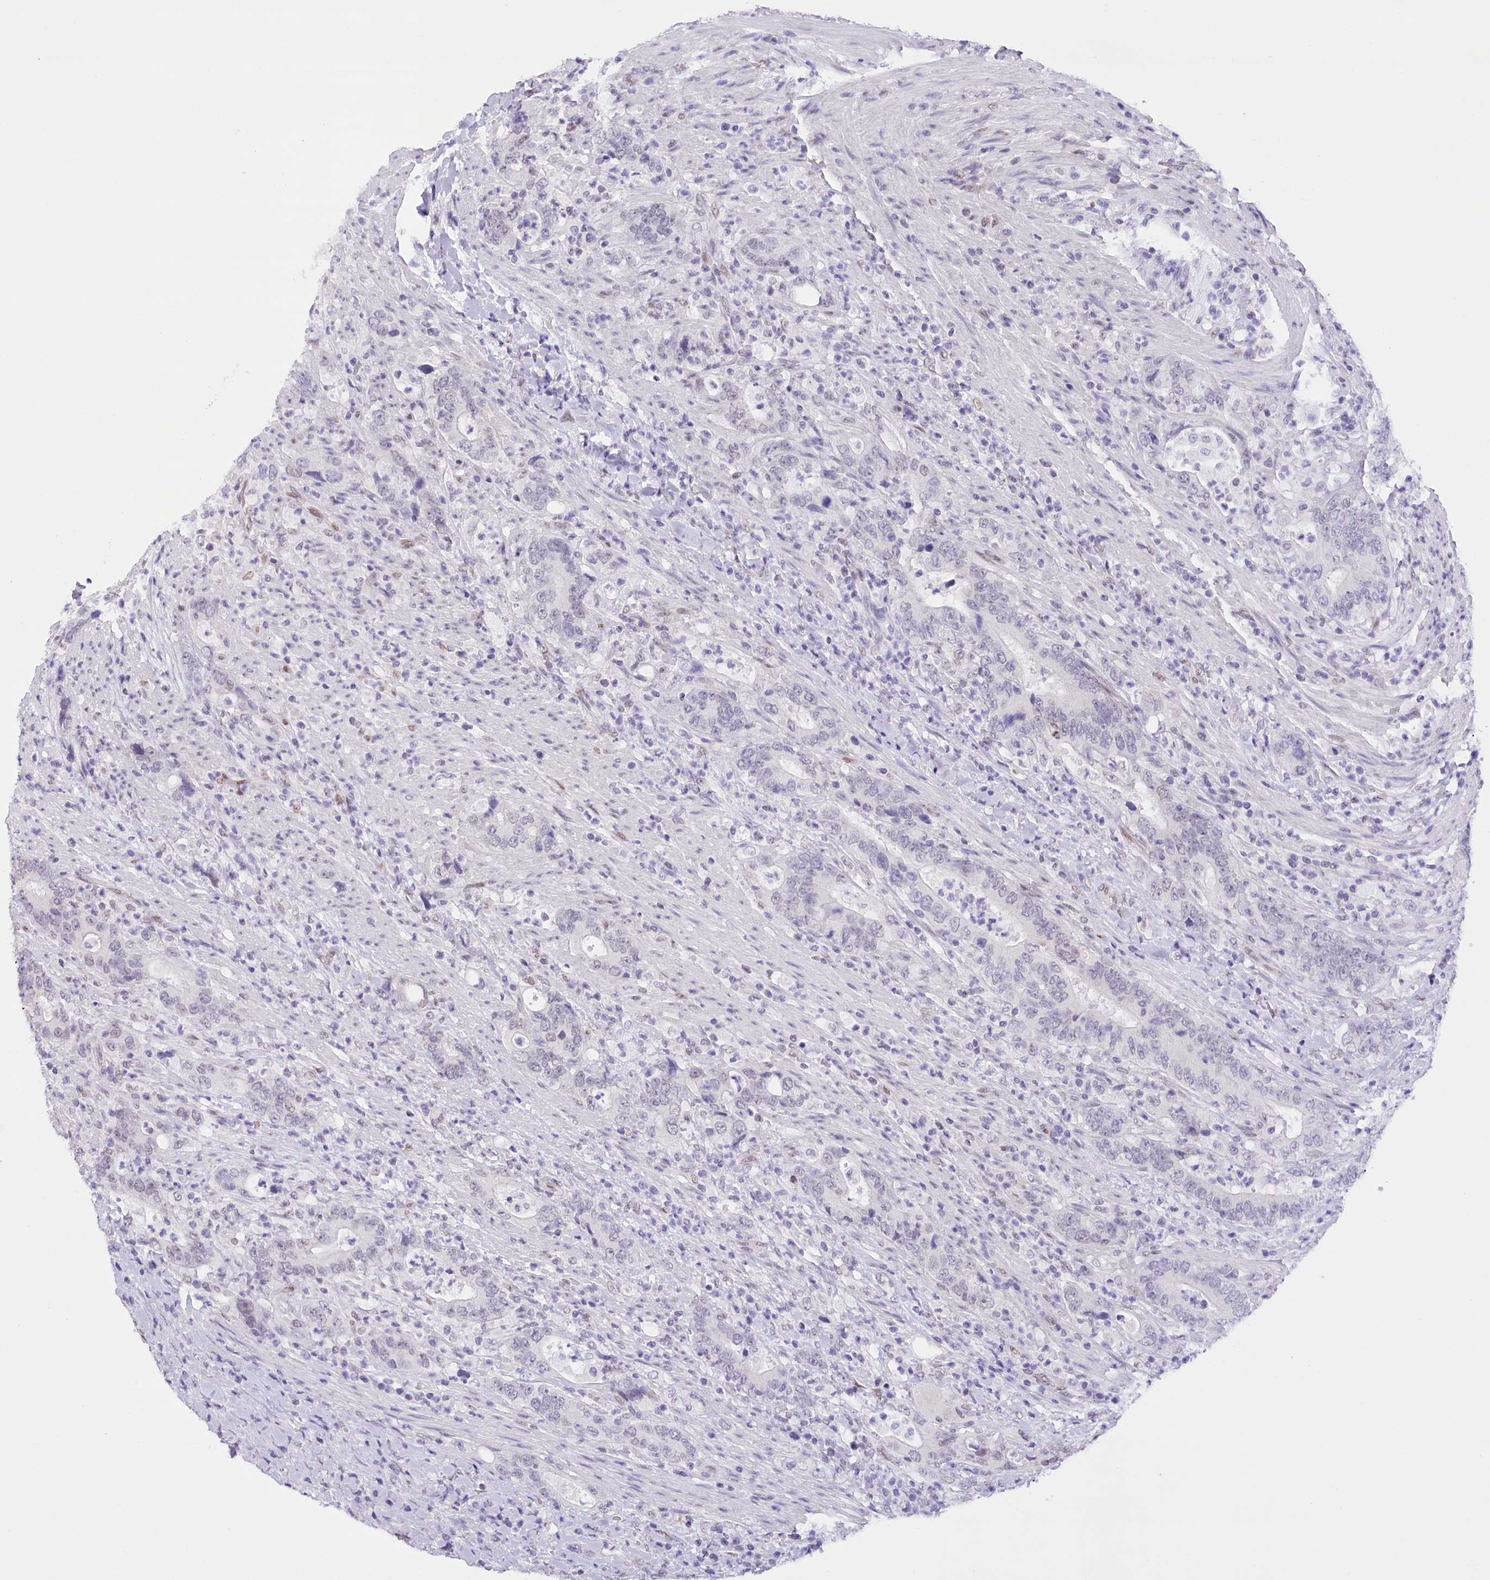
{"staining": {"intensity": "negative", "quantity": "none", "location": "none"}, "tissue": "colorectal cancer", "cell_type": "Tumor cells", "image_type": "cancer", "snomed": [{"axis": "morphology", "description": "Adenocarcinoma, NOS"}, {"axis": "topography", "description": "Colon"}], "caption": "Tumor cells are negative for brown protein staining in colorectal cancer (adenocarcinoma). (DAB (3,3'-diaminobenzidine) immunohistochemistry visualized using brightfield microscopy, high magnification).", "gene": "HNRNPA0", "patient": {"sex": "female", "age": 75}}